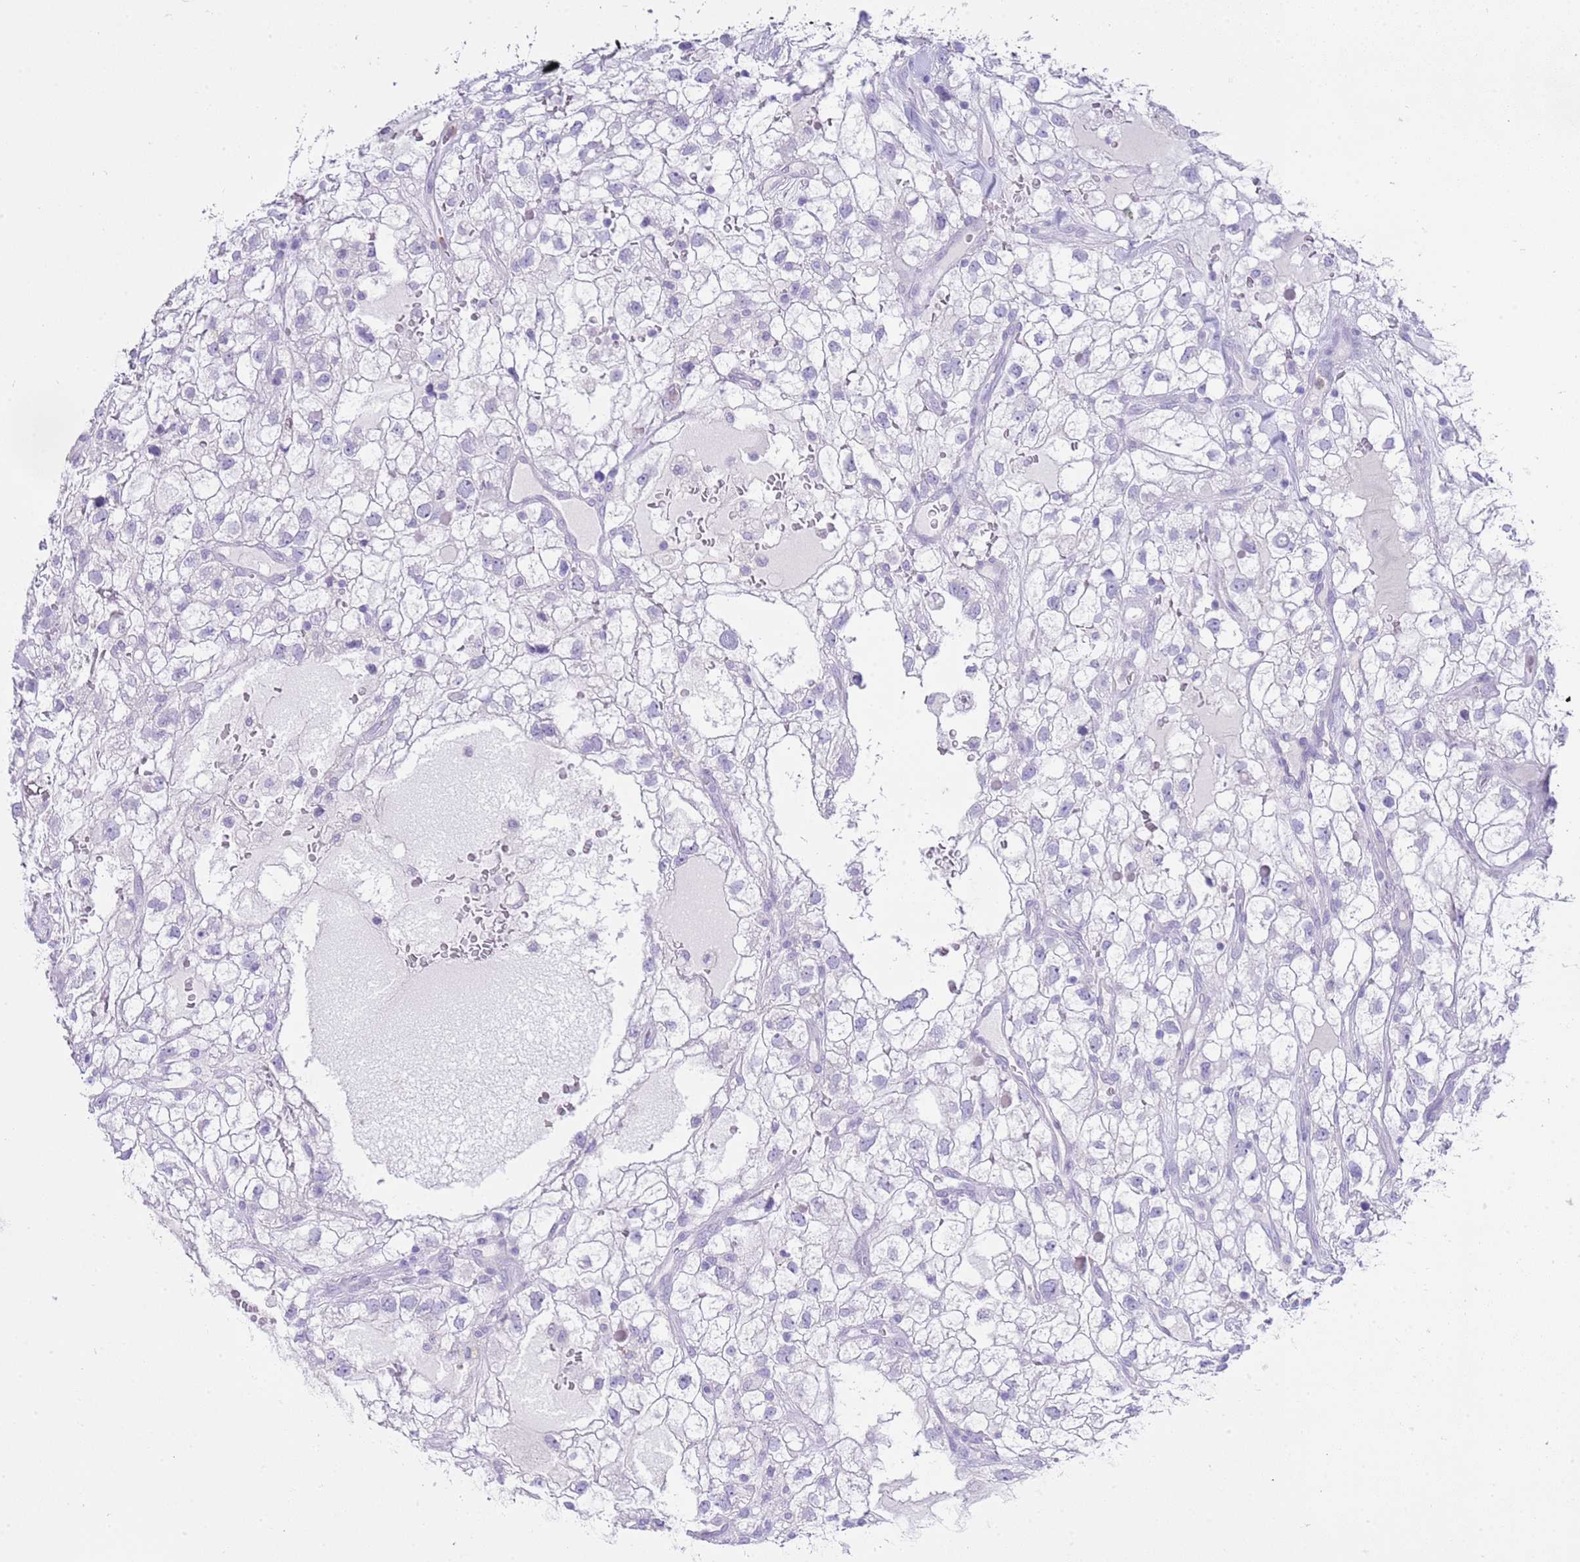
{"staining": {"intensity": "negative", "quantity": "none", "location": "none"}, "tissue": "renal cancer", "cell_type": "Tumor cells", "image_type": "cancer", "snomed": [{"axis": "morphology", "description": "Adenocarcinoma, NOS"}, {"axis": "topography", "description": "Kidney"}], "caption": "High magnification brightfield microscopy of renal cancer (adenocarcinoma) stained with DAB (3,3'-diaminobenzidine) (brown) and counterstained with hematoxylin (blue): tumor cells show no significant positivity.", "gene": "OR2Z1", "patient": {"sex": "male", "age": 59}}